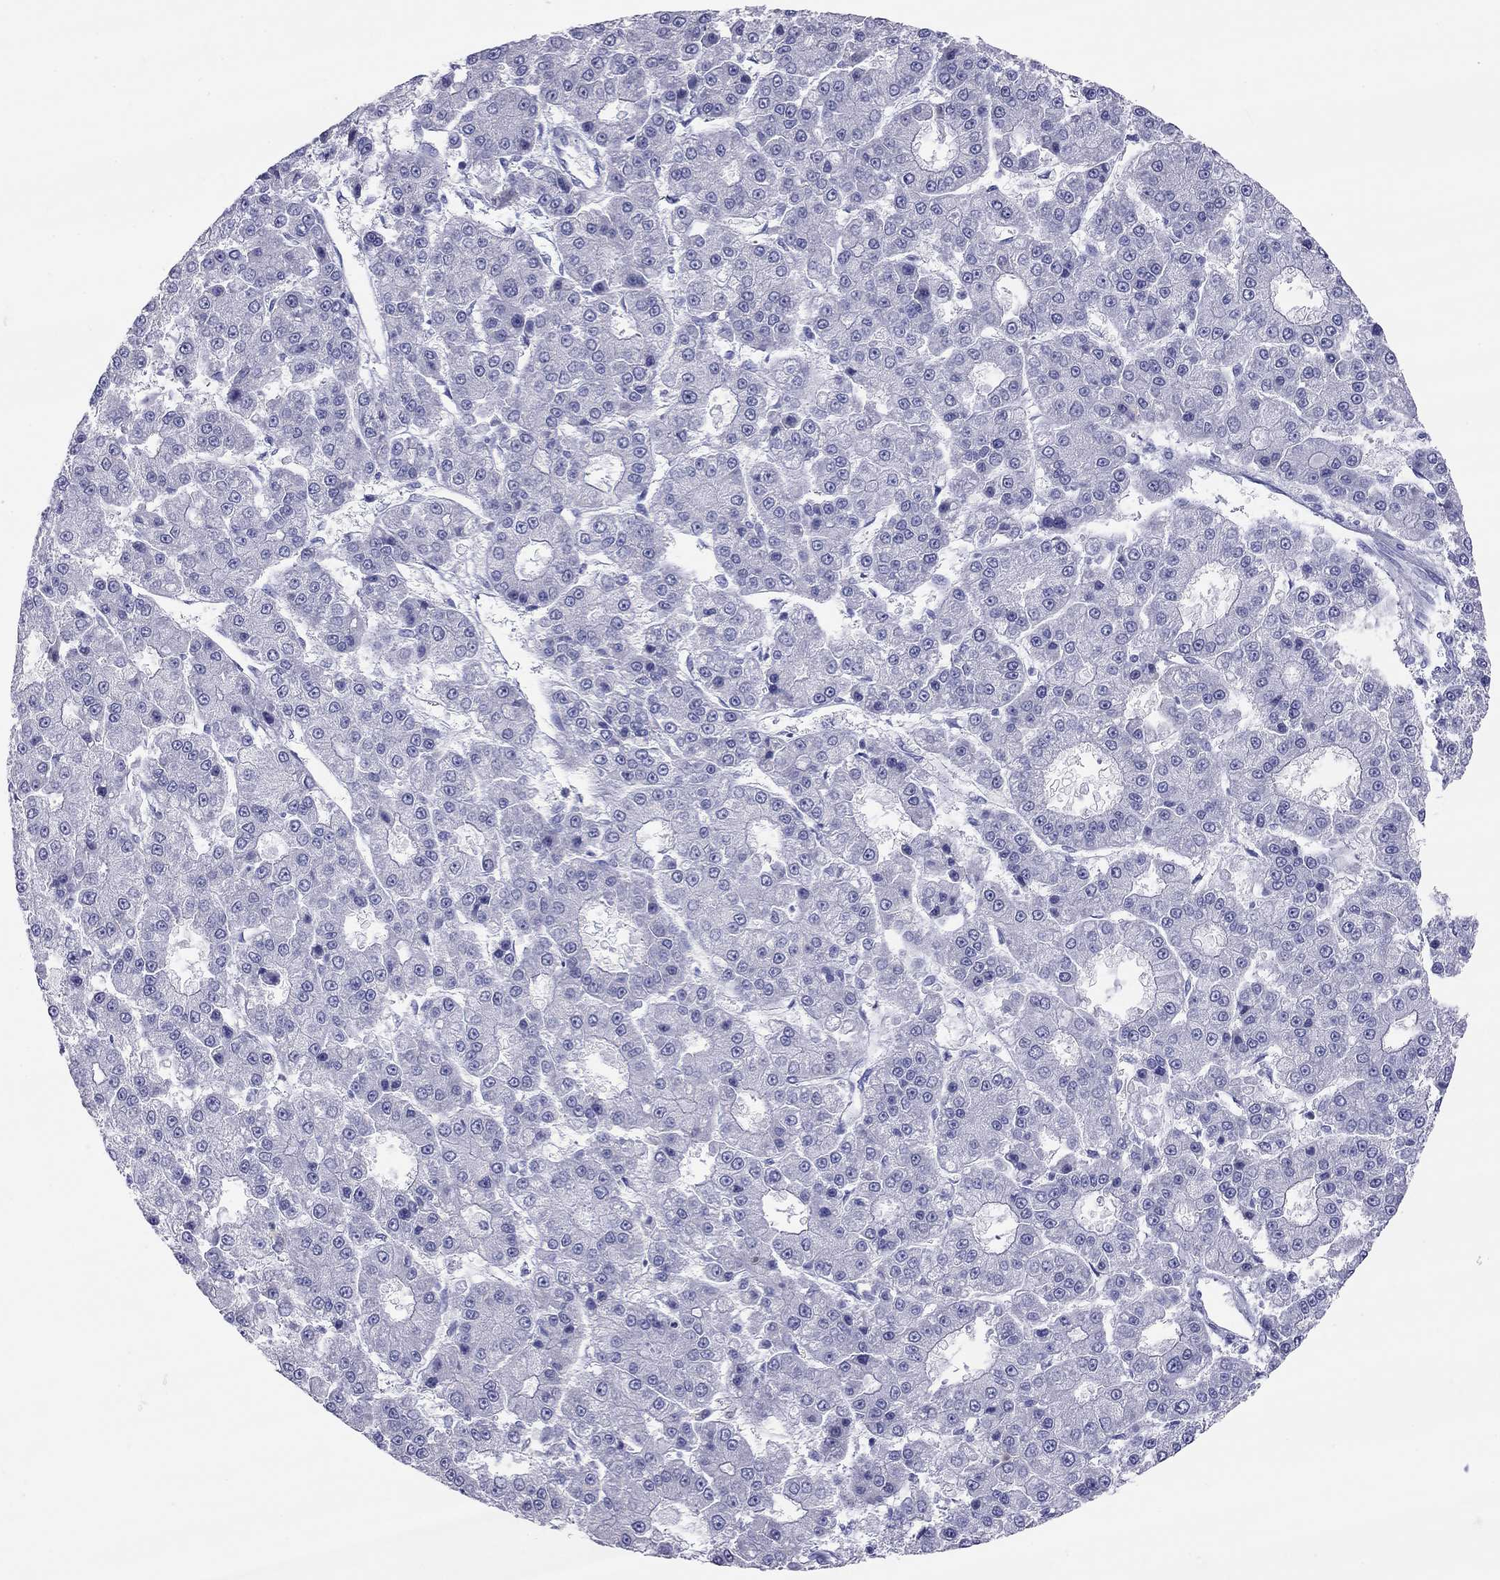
{"staining": {"intensity": "negative", "quantity": "none", "location": "none"}, "tissue": "liver cancer", "cell_type": "Tumor cells", "image_type": "cancer", "snomed": [{"axis": "morphology", "description": "Carcinoma, Hepatocellular, NOS"}, {"axis": "topography", "description": "Liver"}], "caption": "The micrograph displays no significant staining in tumor cells of liver cancer (hepatocellular carcinoma). (Immunohistochemistry, brightfield microscopy, high magnification).", "gene": "DPY19L2", "patient": {"sex": "male", "age": 70}}